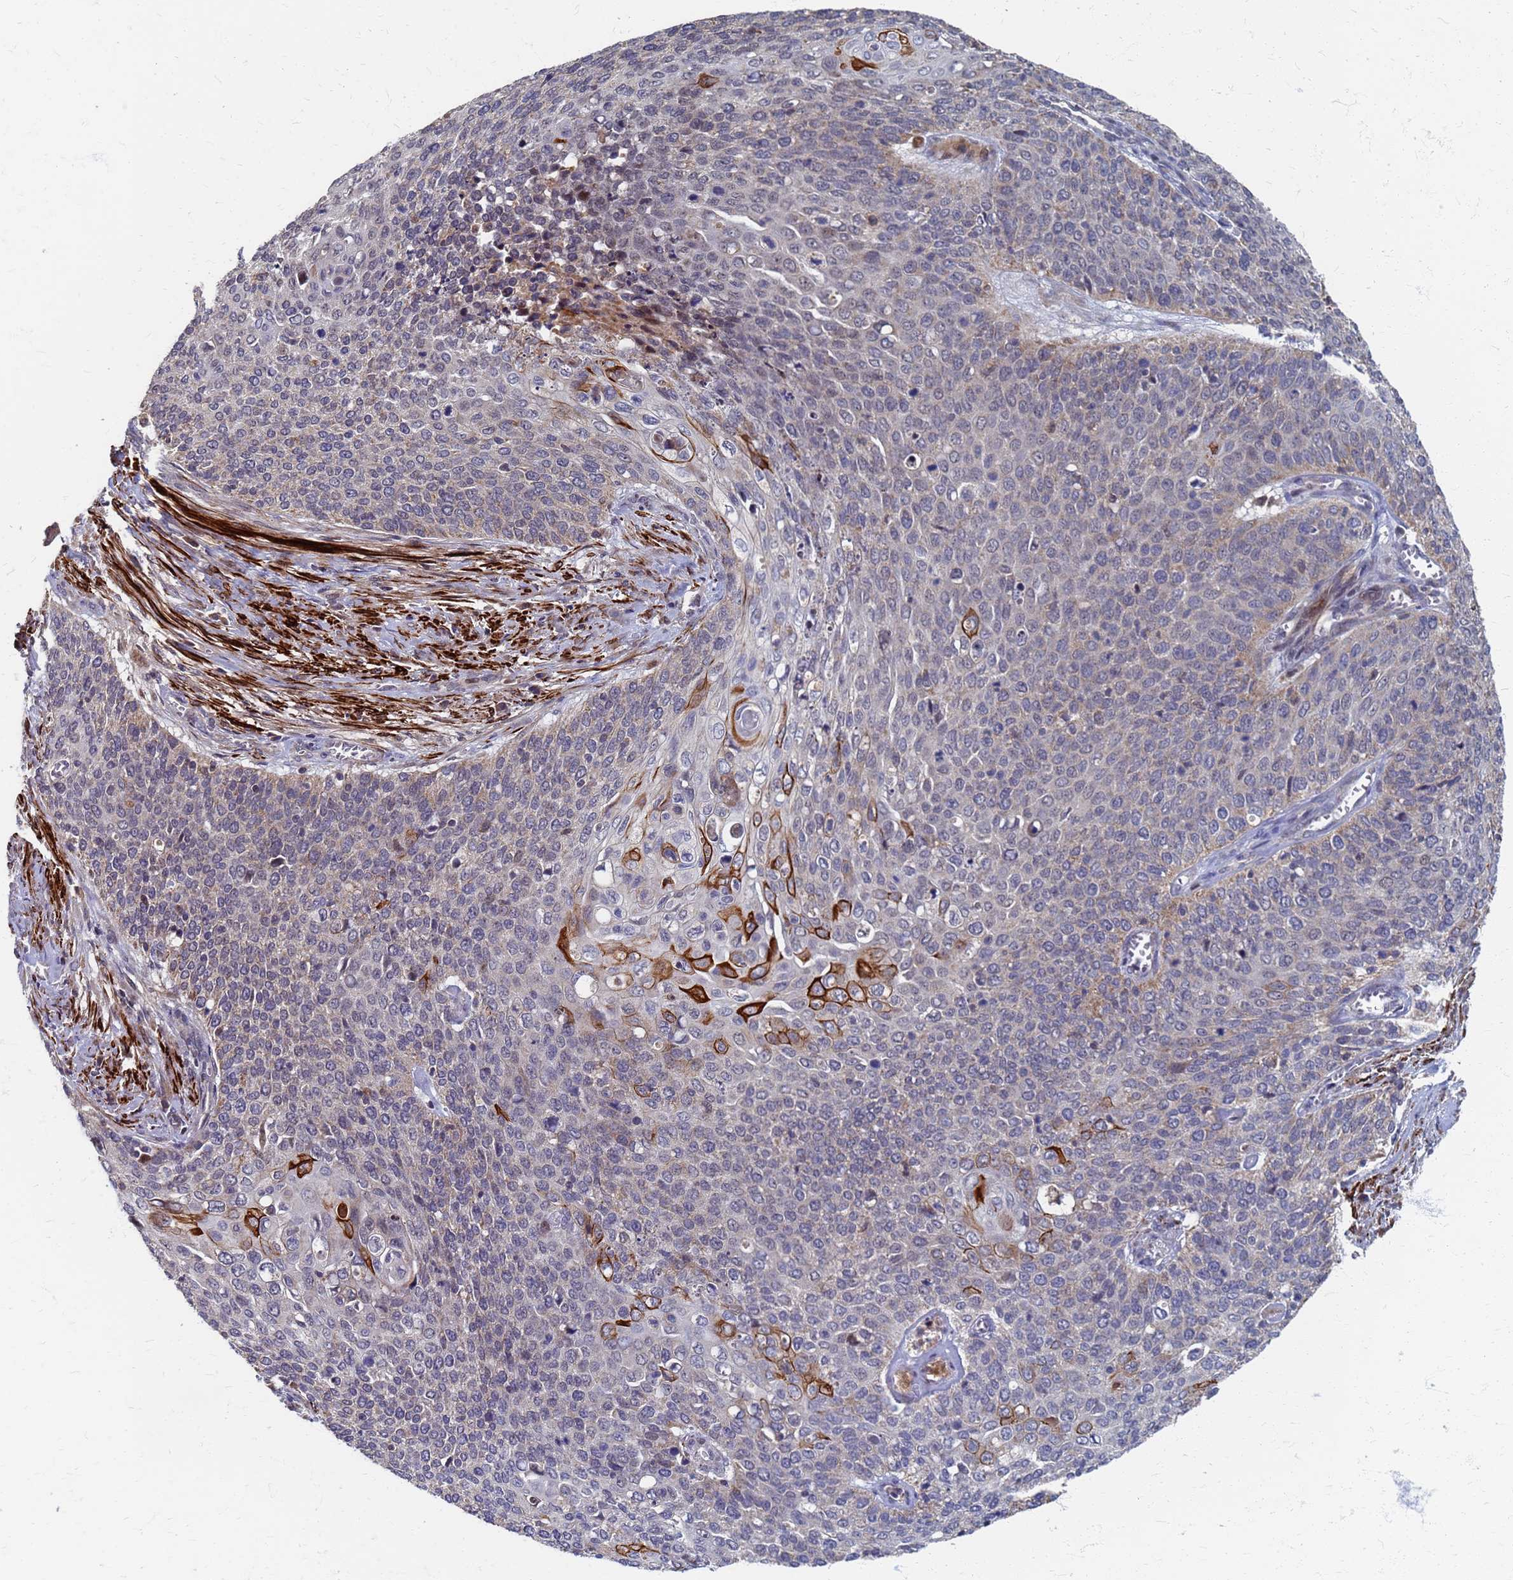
{"staining": {"intensity": "weak", "quantity": "25%-75%", "location": "cytoplasmic/membranous"}, "tissue": "cervical cancer", "cell_type": "Tumor cells", "image_type": "cancer", "snomed": [{"axis": "morphology", "description": "Squamous cell carcinoma, NOS"}, {"axis": "topography", "description": "Cervix"}], "caption": "Immunohistochemistry (IHC) of human cervical cancer demonstrates low levels of weak cytoplasmic/membranous expression in about 25%-75% of tumor cells.", "gene": "ATPAF1", "patient": {"sex": "female", "age": 39}}